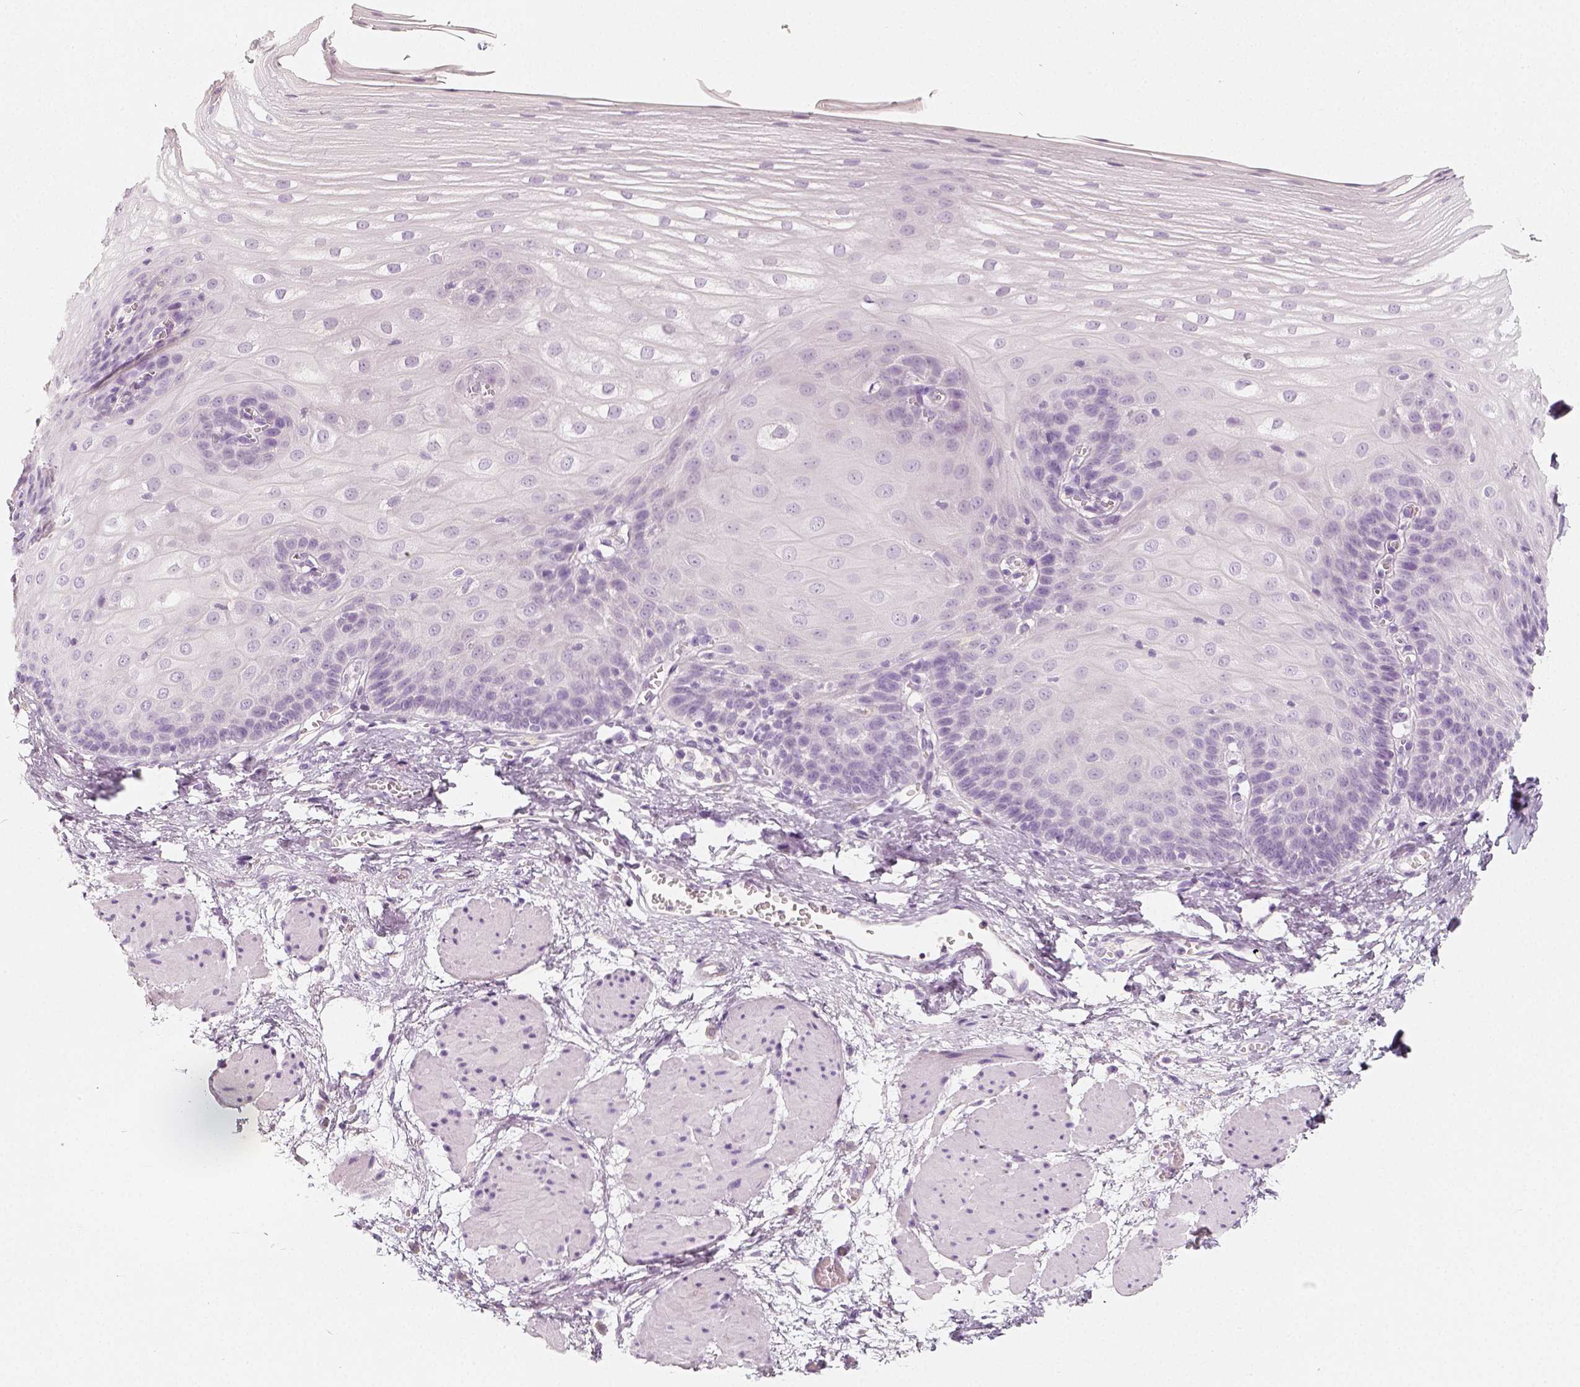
{"staining": {"intensity": "negative", "quantity": "none", "location": "none"}, "tissue": "esophagus", "cell_type": "Squamous epithelial cells", "image_type": "normal", "snomed": [{"axis": "morphology", "description": "Normal tissue, NOS"}, {"axis": "topography", "description": "Esophagus"}], "caption": "Immunohistochemical staining of benign esophagus displays no significant staining in squamous epithelial cells. (IHC, brightfield microscopy, high magnification).", "gene": "NECAB2", "patient": {"sex": "male", "age": 62}}